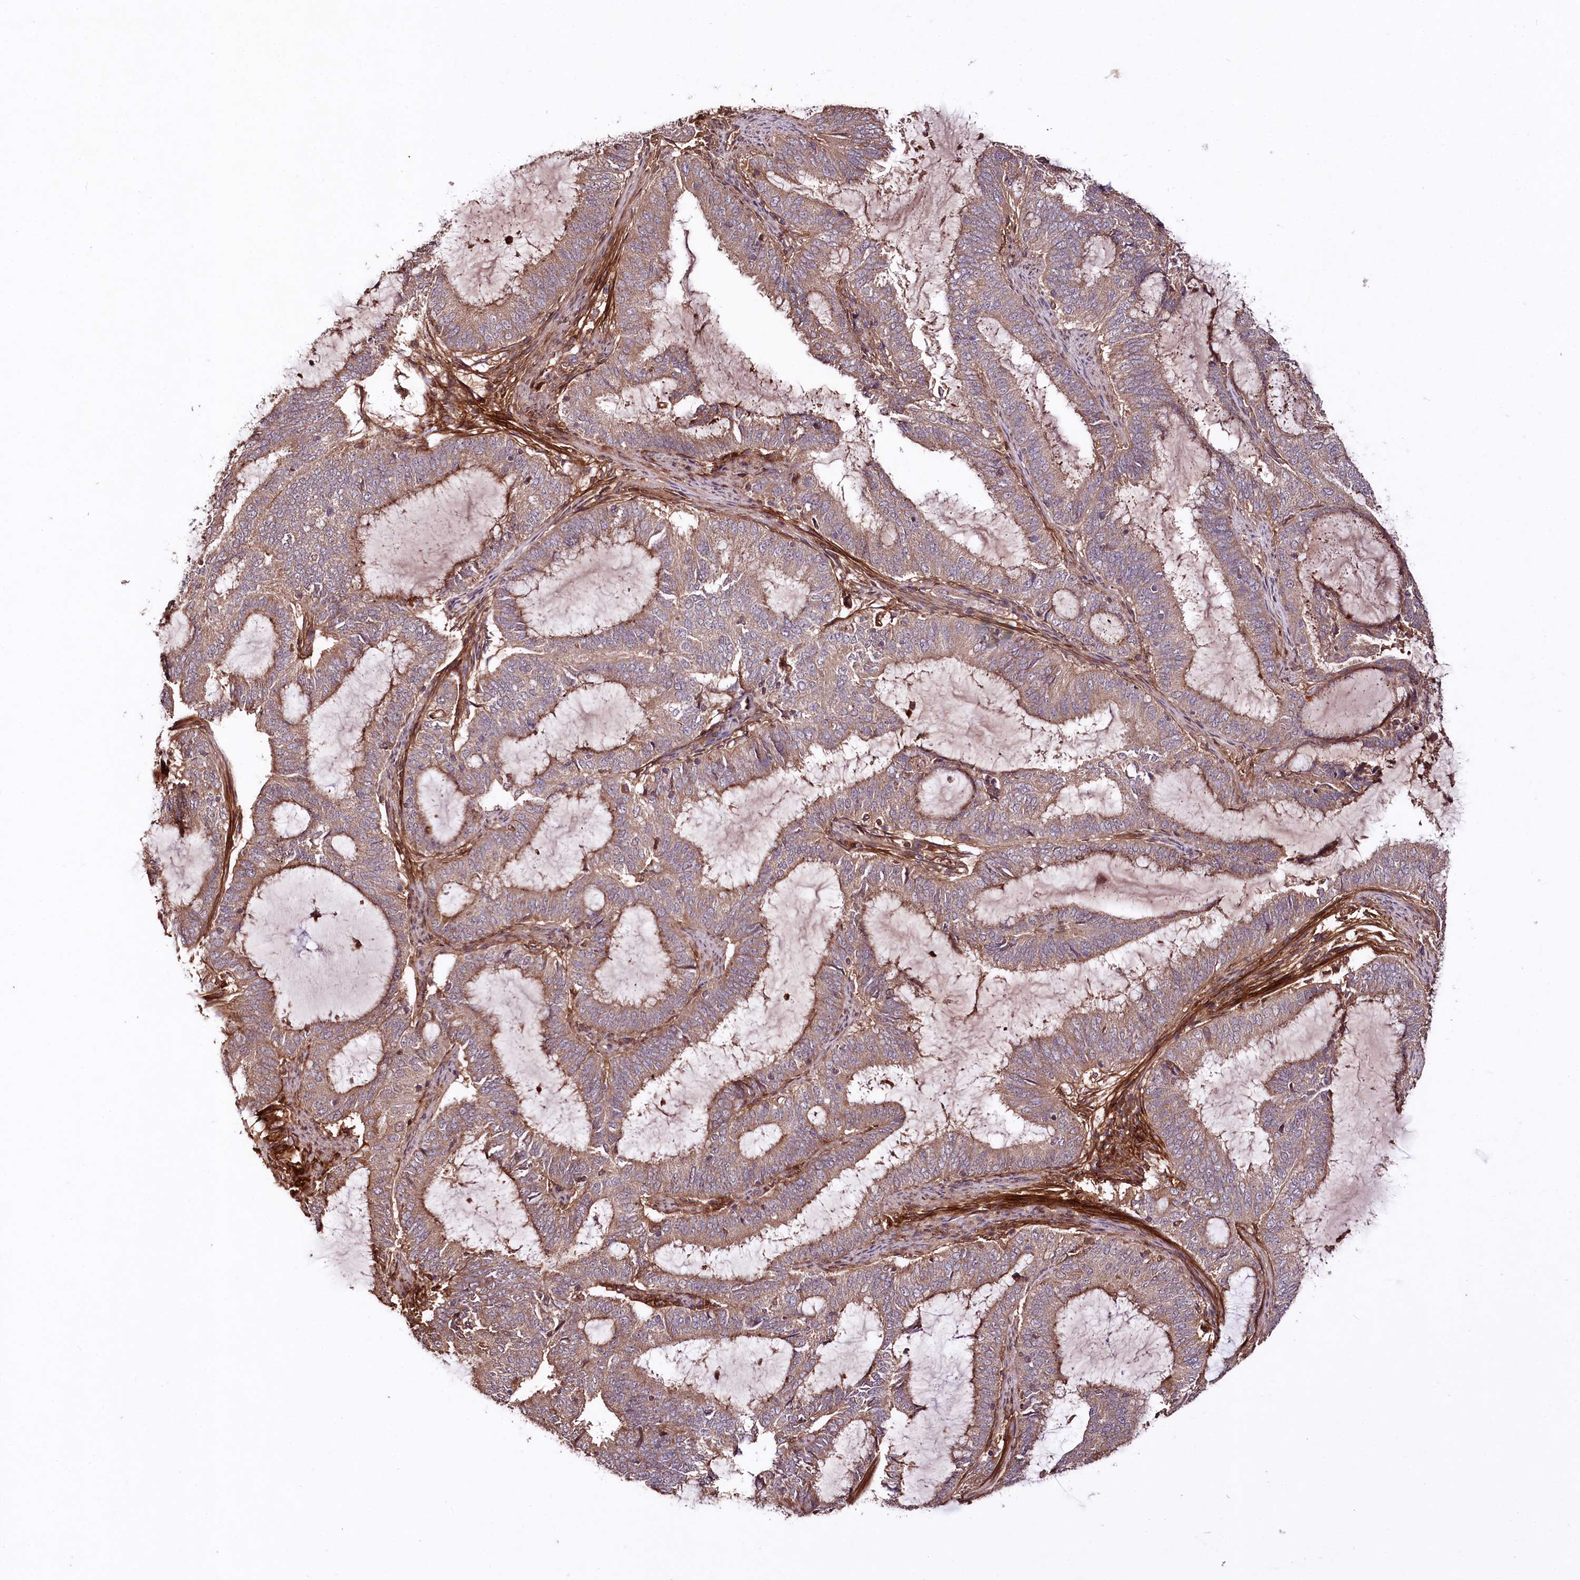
{"staining": {"intensity": "moderate", "quantity": ">75%", "location": "cytoplasmic/membranous"}, "tissue": "endometrial cancer", "cell_type": "Tumor cells", "image_type": "cancer", "snomed": [{"axis": "morphology", "description": "Adenocarcinoma, NOS"}, {"axis": "topography", "description": "Endometrium"}], "caption": "Human endometrial cancer (adenocarcinoma) stained with a brown dye shows moderate cytoplasmic/membranous positive positivity in about >75% of tumor cells.", "gene": "TNPO3", "patient": {"sex": "female", "age": 51}}